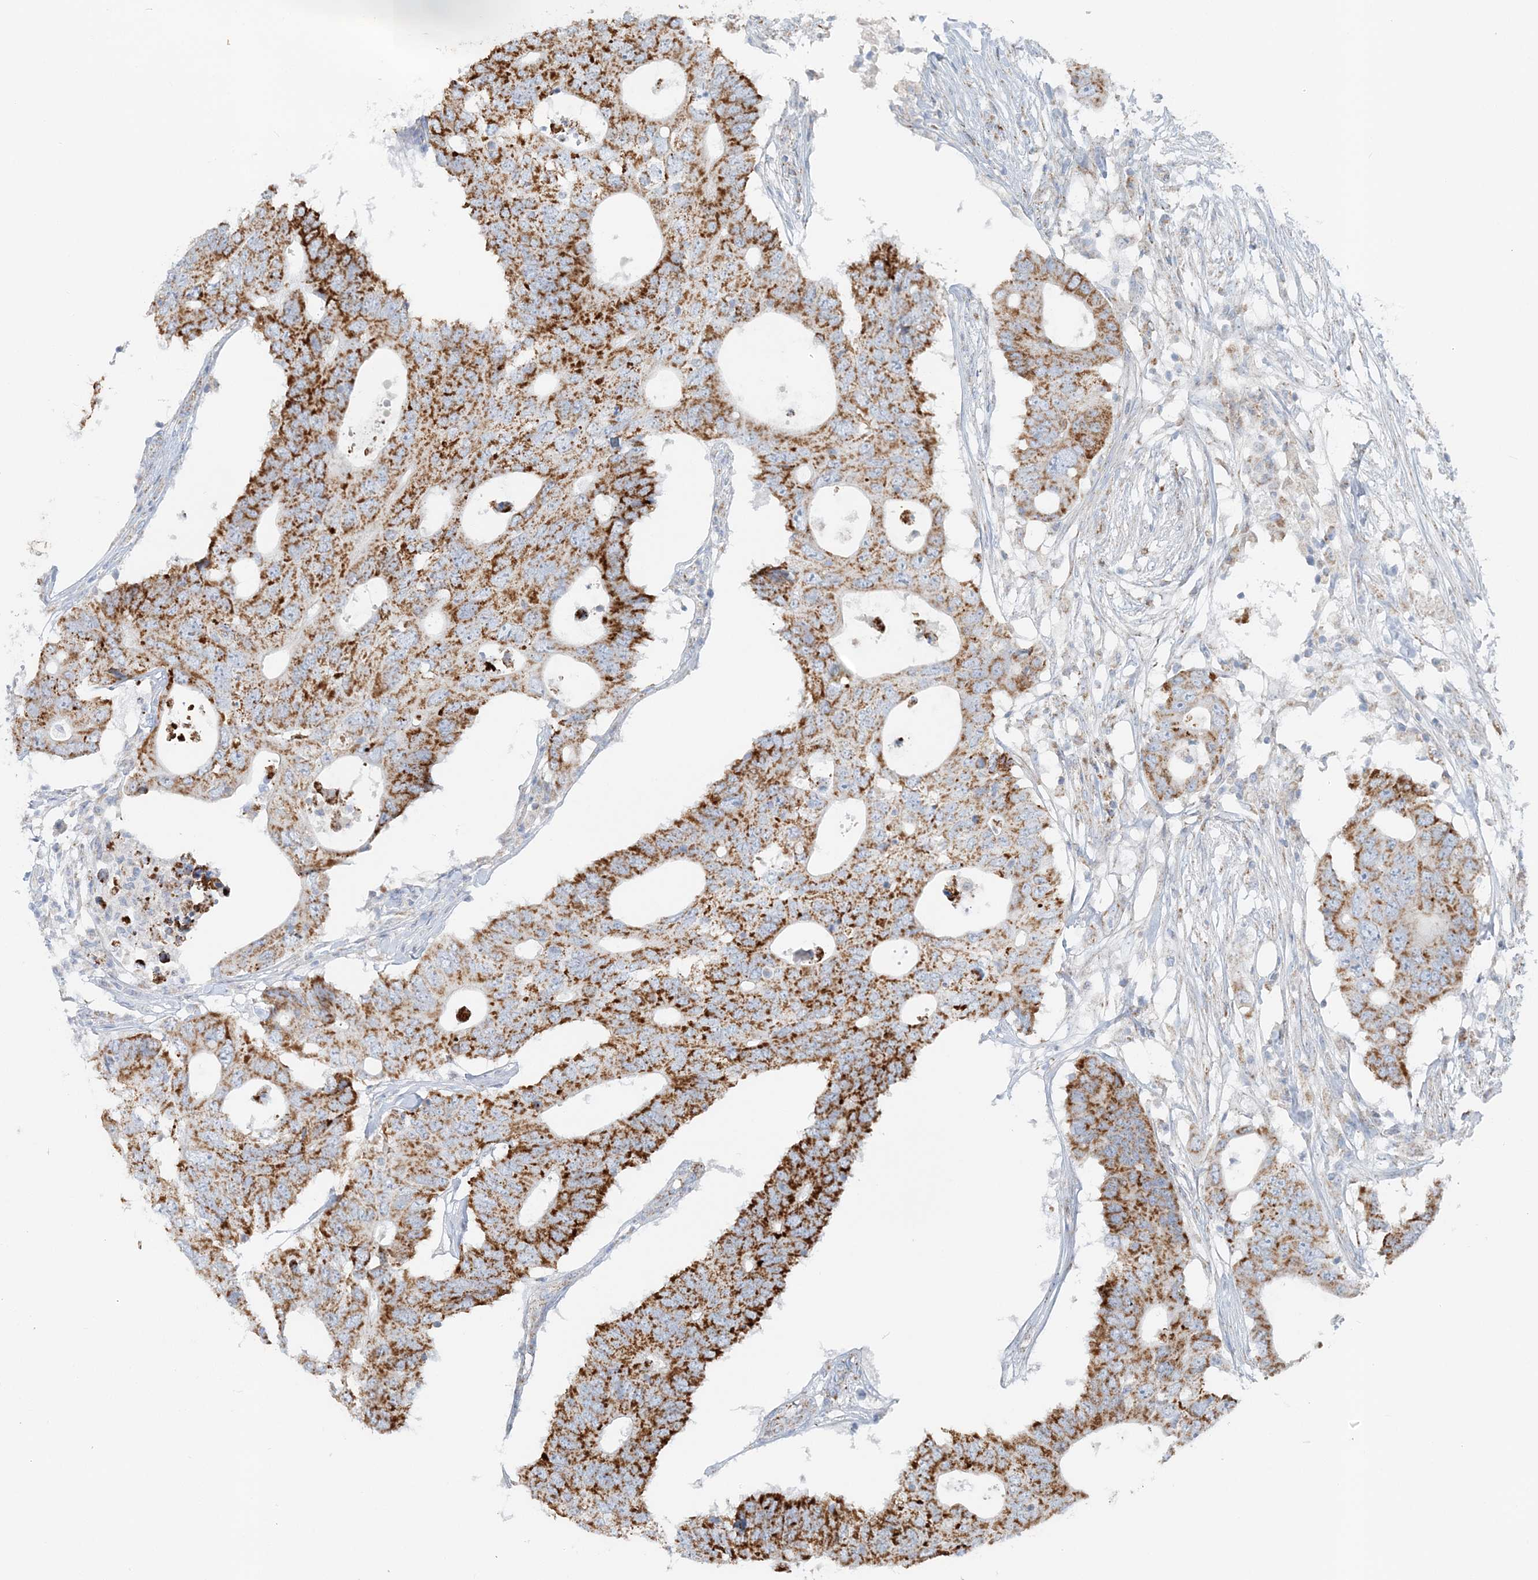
{"staining": {"intensity": "strong", "quantity": ">75%", "location": "cytoplasmic/membranous"}, "tissue": "colorectal cancer", "cell_type": "Tumor cells", "image_type": "cancer", "snomed": [{"axis": "morphology", "description": "Adenocarcinoma, NOS"}, {"axis": "topography", "description": "Colon"}], "caption": "This histopathology image exhibits IHC staining of adenocarcinoma (colorectal), with high strong cytoplasmic/membranous staining in approximately >75% of tumor cells.", "gene": "PCCB", "patient": {"sex": "male", "age": 71}}